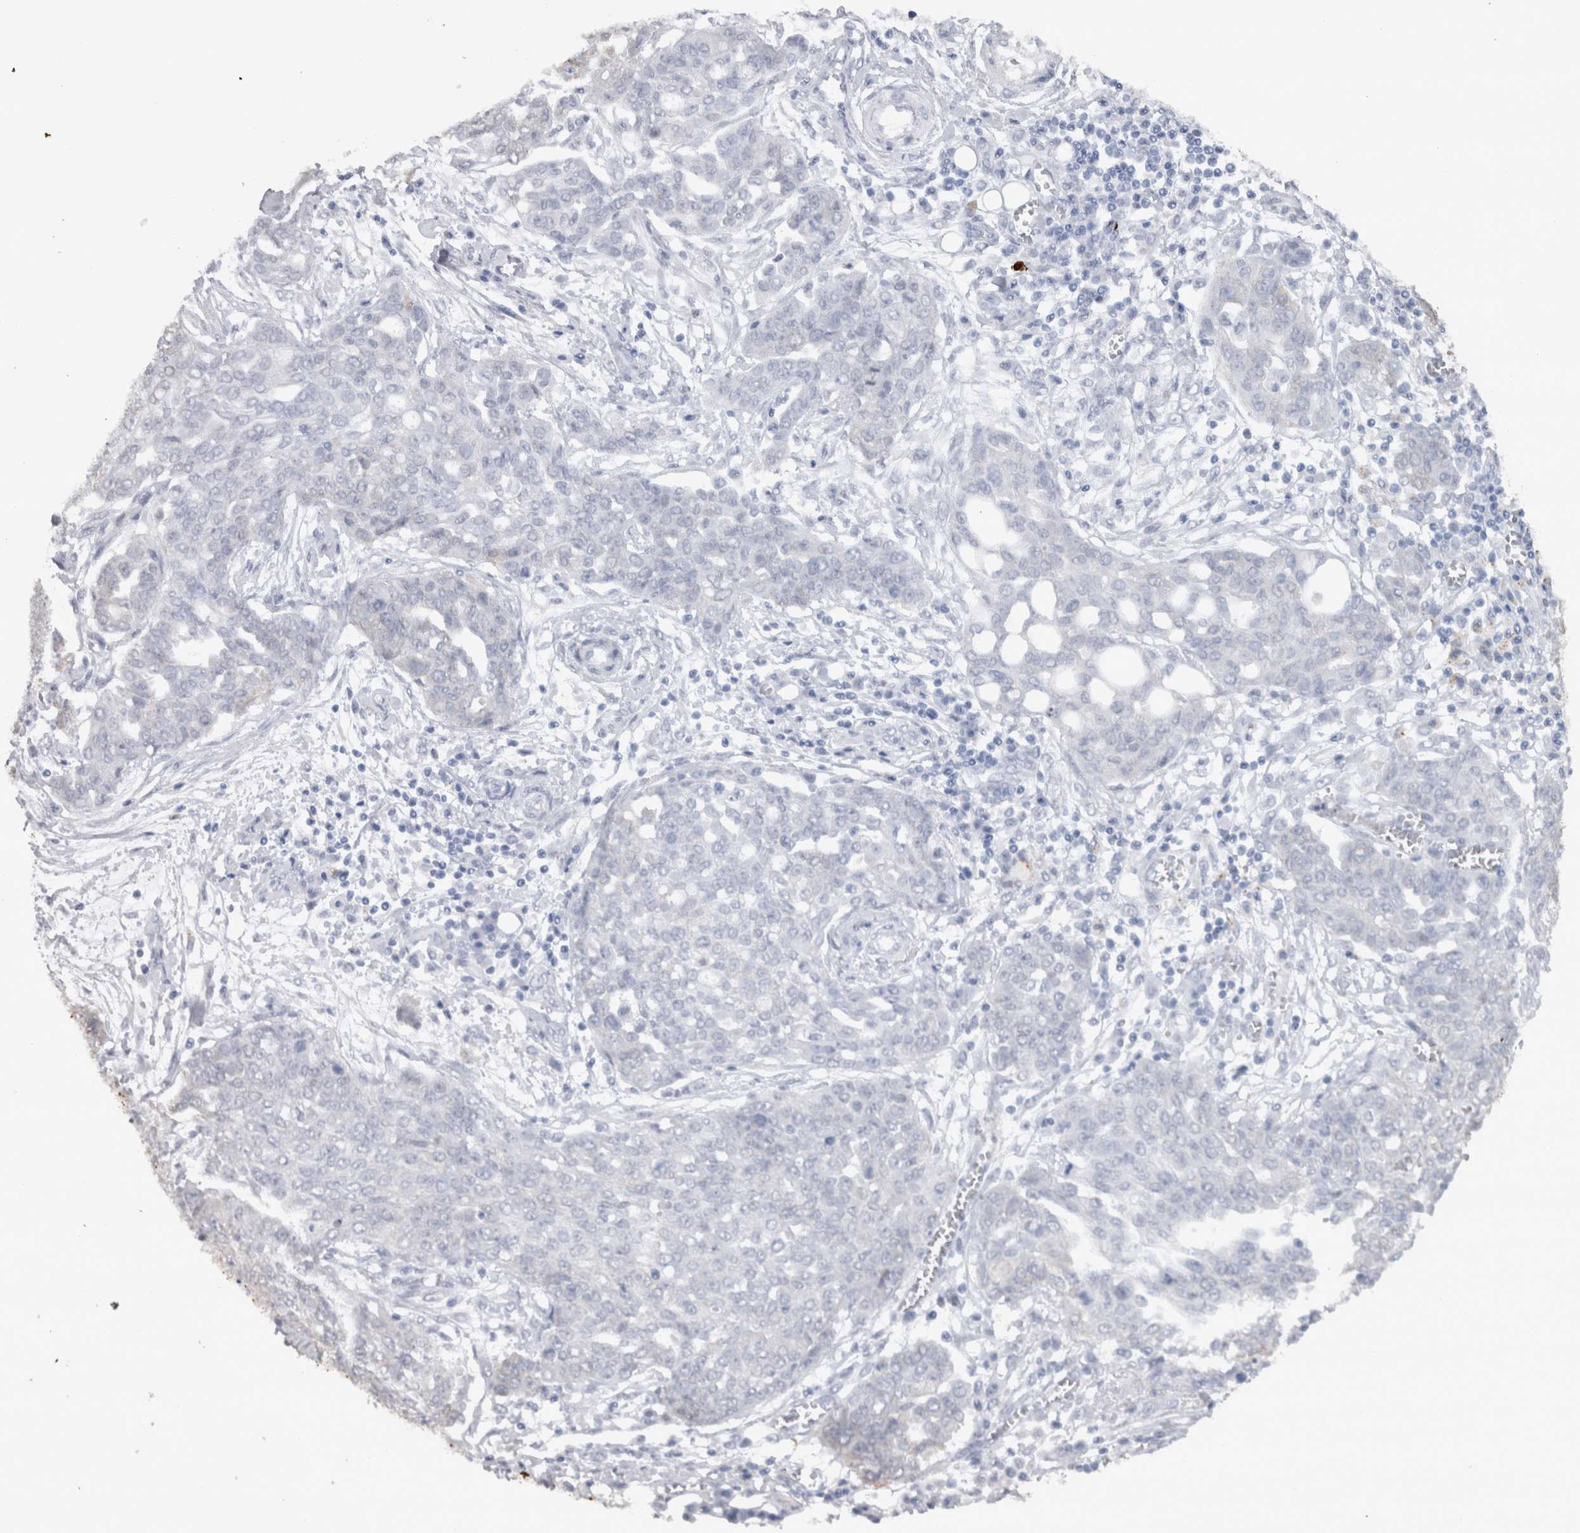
{"staining": {"intensity": "negative", "quantity": "none", "location": "none"}, "tissue": "ovarian cancer", "cell_type": "Tumor cells", "image_type": "cancer", "snomed": [{"axis": "morphology", "description": "Cystadenocarcinoma, serous, NOS"}, {"axis": "topography", "description": "Soft tissue"}, {"axis": "topography", "description": "Ovary"}], "caption": "Tumor cells are negative for protein expression in human ovarian serous cystadenocarcinoma.", "gene": "CDH17", "patient": {"sex": "female", "age": 57}}